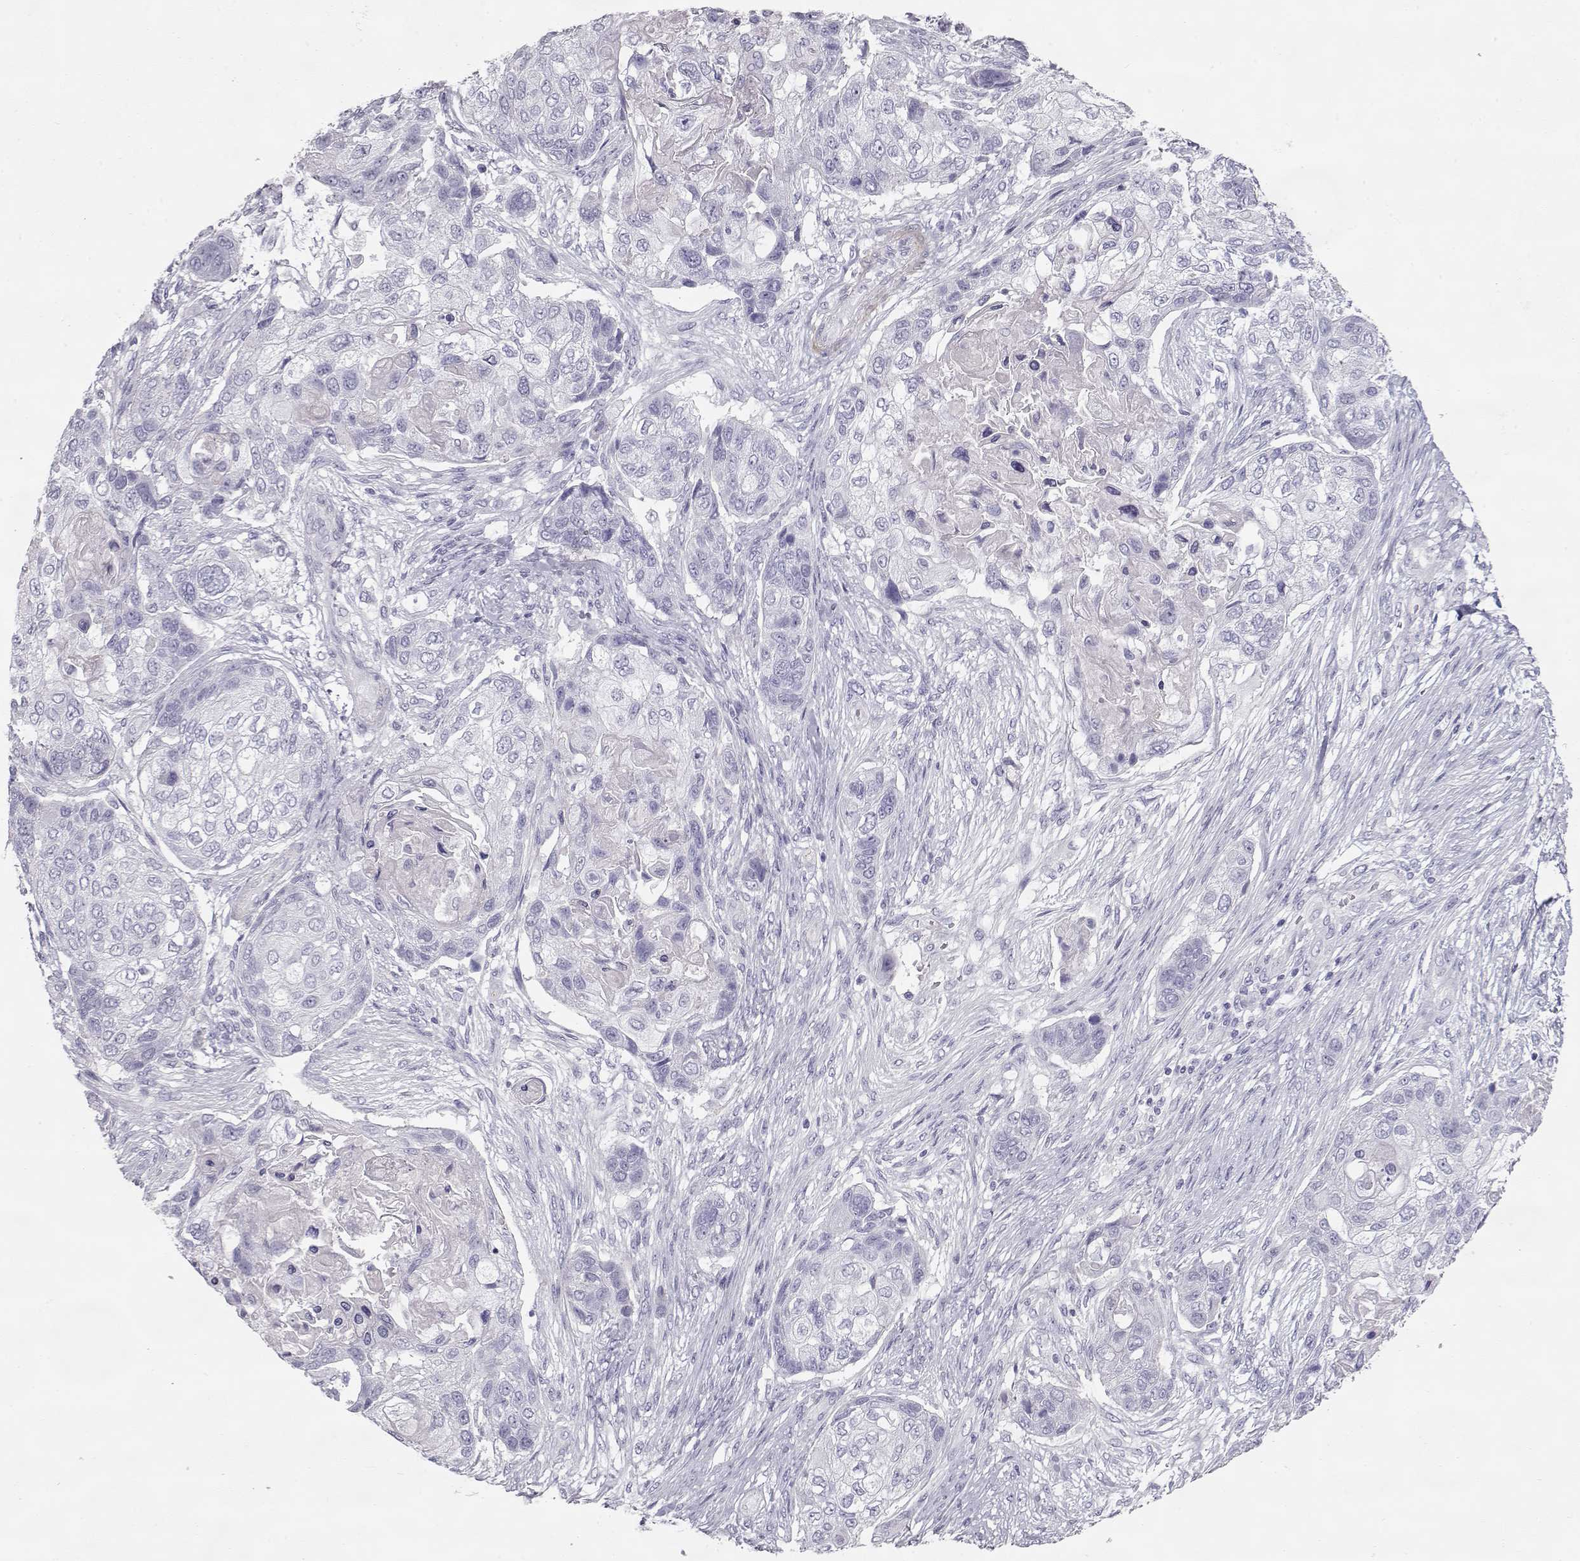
{"staining": {"intensity": "negative", "quantity": "none", "location": "none"}, "tissue": "lung cancer", "cell_type": "Tumor cells", "image_type": "cancer", "snomed": [{"axis": "morphology", "description": "Squamous cell carcinoma, NOS"}, {"axis": "topography", "description": "Lung"}], "caption": "Protein analysis of lung cancer (squamous cell carcinoma) shows no significant expression in tumor cells.", "gene": "SLITRK3", "patient": {"sex": "male", "age": 69}}